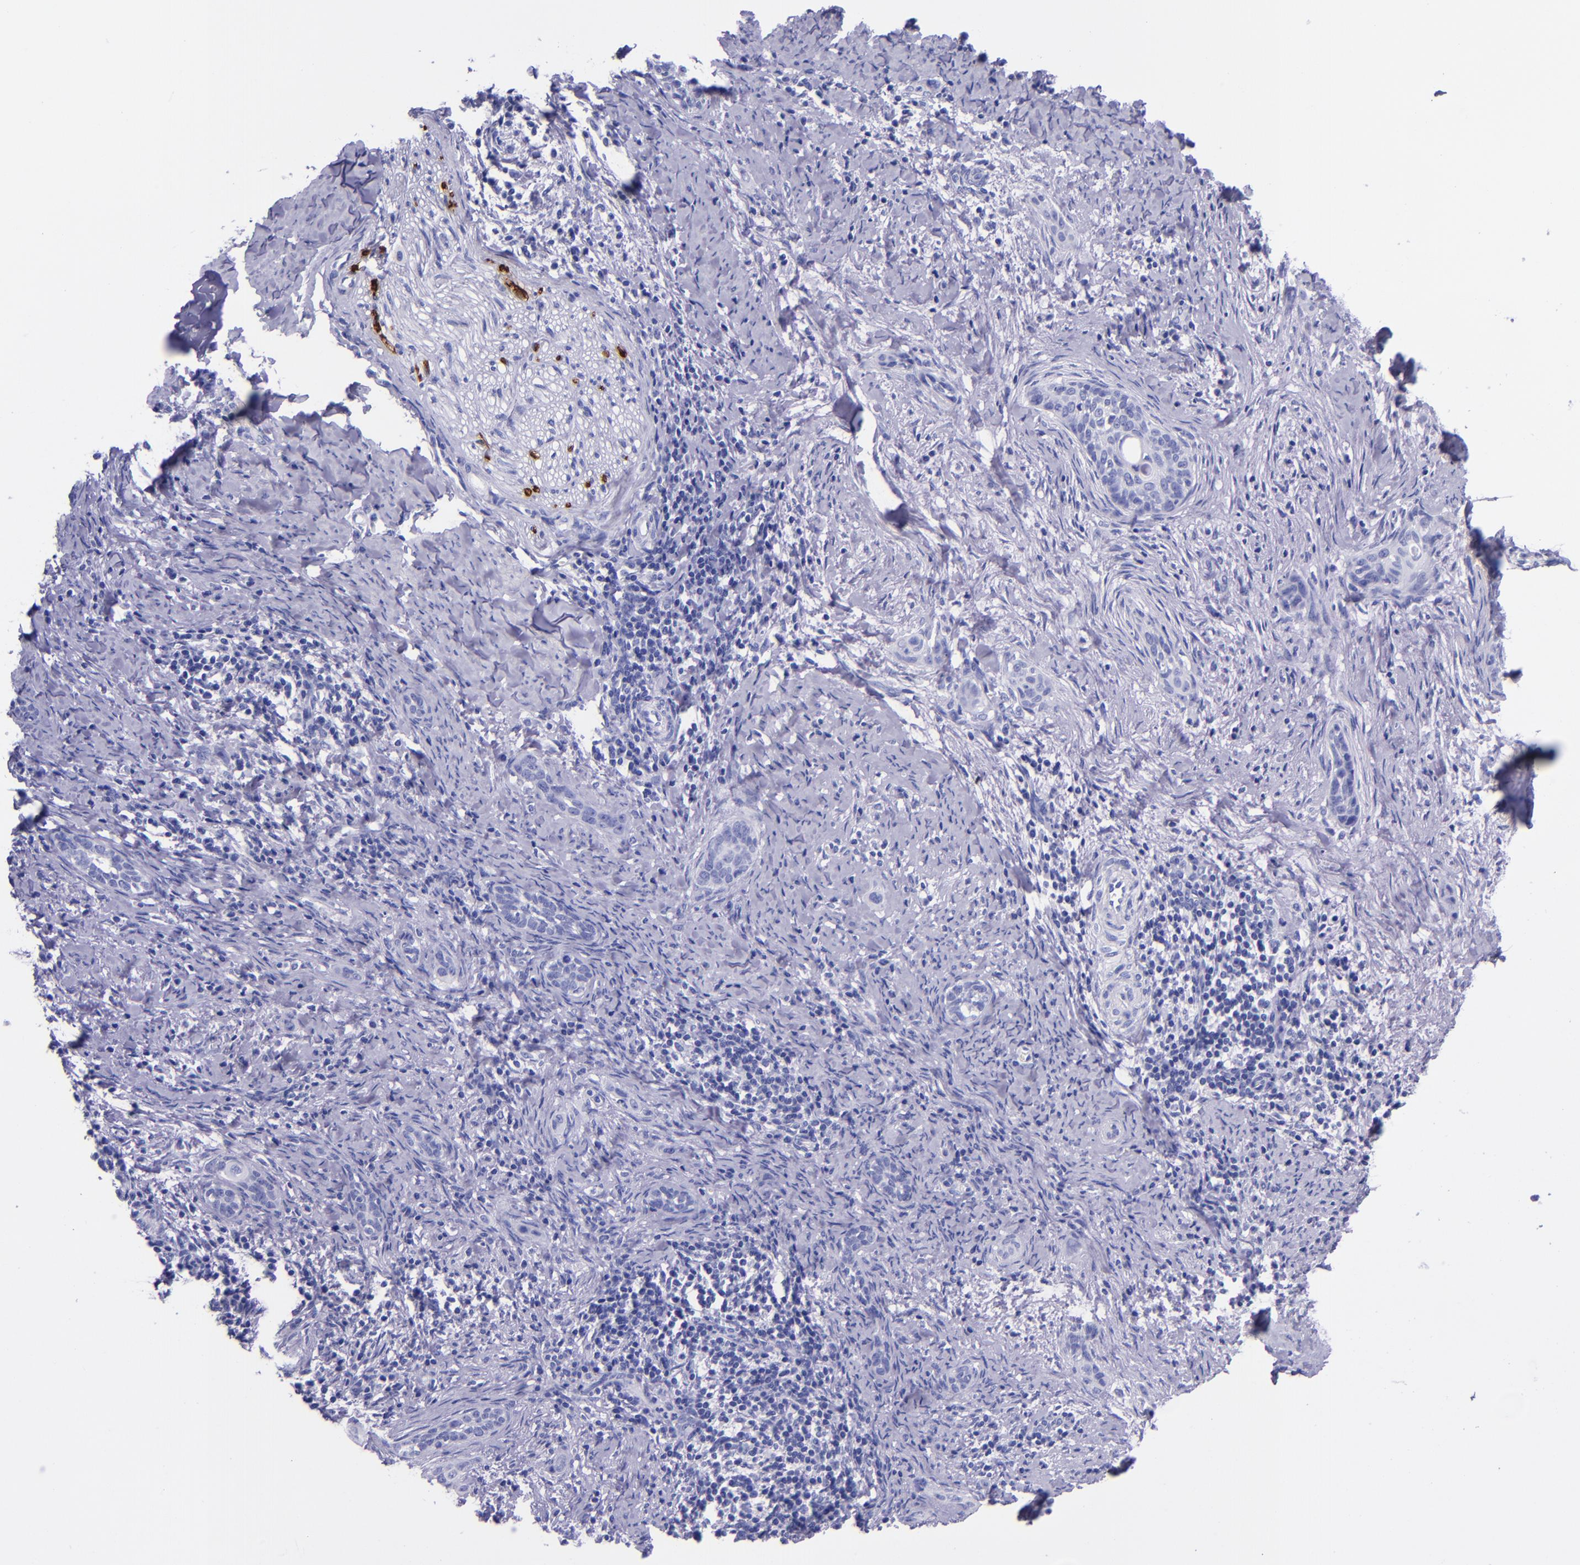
{"staining": {"intensity": "negative", "quantity": "none", "location": "none"}, "tissue": "cervical cancer", "cell_type": "Tumor cells", "image_type": "cancer", "snomed": [{"axis": "morphology", "description": "Squamous cell carcinoma, NOS"}, {"axis": "topography", "description": "Cervix"}], "caption": "Histopathology image shows no protein staining in tumor cells of cervical cancer tissue. Nuclei are stained in blue.", "gene": "MBP", "patient": {"sex": "female", "age": 33}}